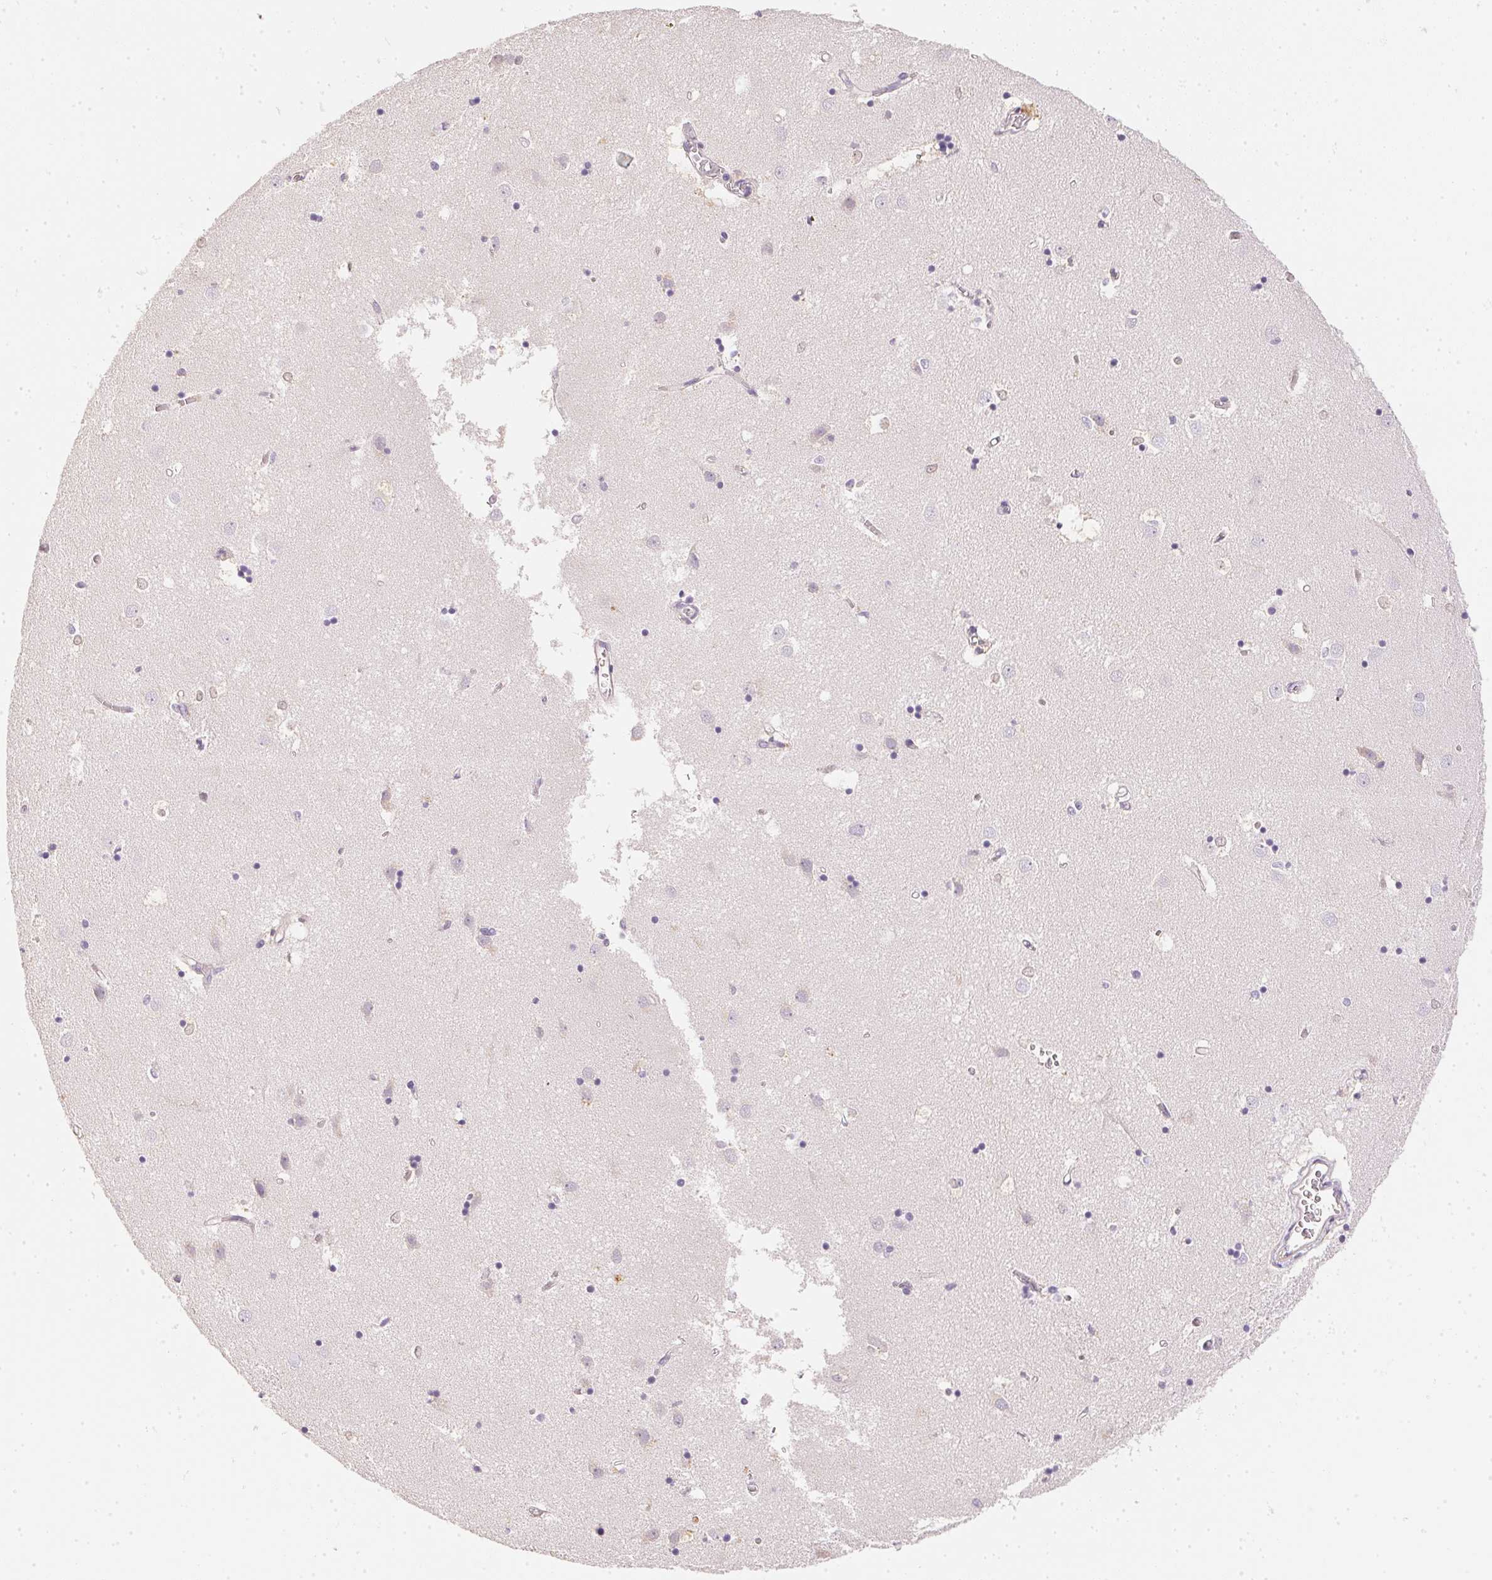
{"staining": {"intensity": "negative", "quantity": "none", "location": "none"}, "tissue": "caudate", "cell_type": "Glial cells", "image_type": "normal", "snomed": [{"axis": "morphology", "description": "Normal tissue, NOS"}, {"axis": "topography", "description": "Lateral ventricle wall"}], "caption": "Micrograph shows no protein expression in glial cells of normal caudate. (Immunohistochemistry (ihc), brightfield microscopy, high magnification).", "gene": "S100A3", "patient": {"sex": "male", "age": 54}}